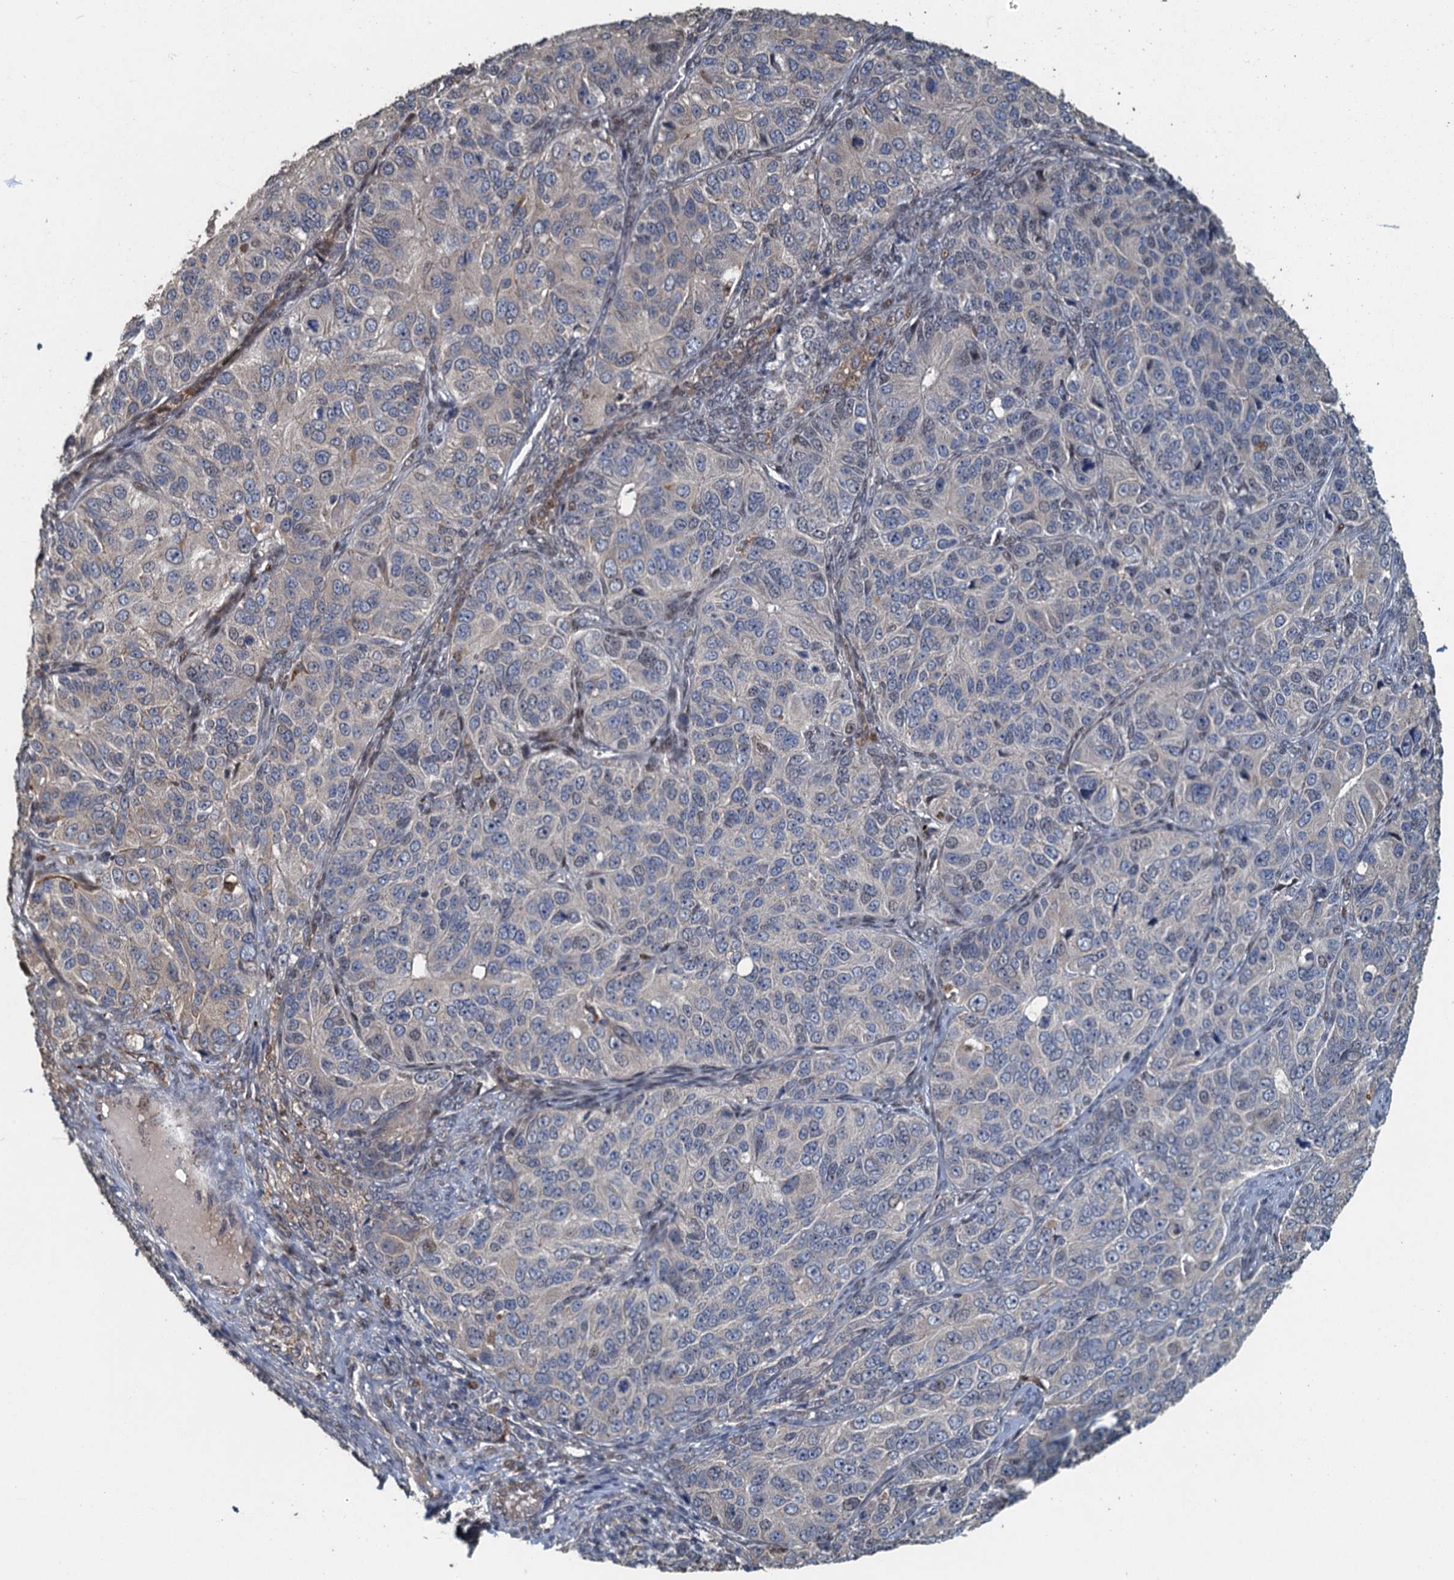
{"staining": {"intensity": "negative", "quantity": "none", "location": "none"}, "tissue": "ovarian cancer", "cell_type": "Tumor cells", "image_type": "cancer", "snomed": [{"axis": "morphology", "description": "Carcinoma, endometroid"}, {"axis": "topography", "description": "Ovary"}], "caption": "Human ovarian cancer (endometroid carcinoma) stained for a protein using immunohistochemistry (IHC) exhibits no positivity in tumor cells.", "gene": "AGRN", "patient": {"sex": "female", "age": 51}}